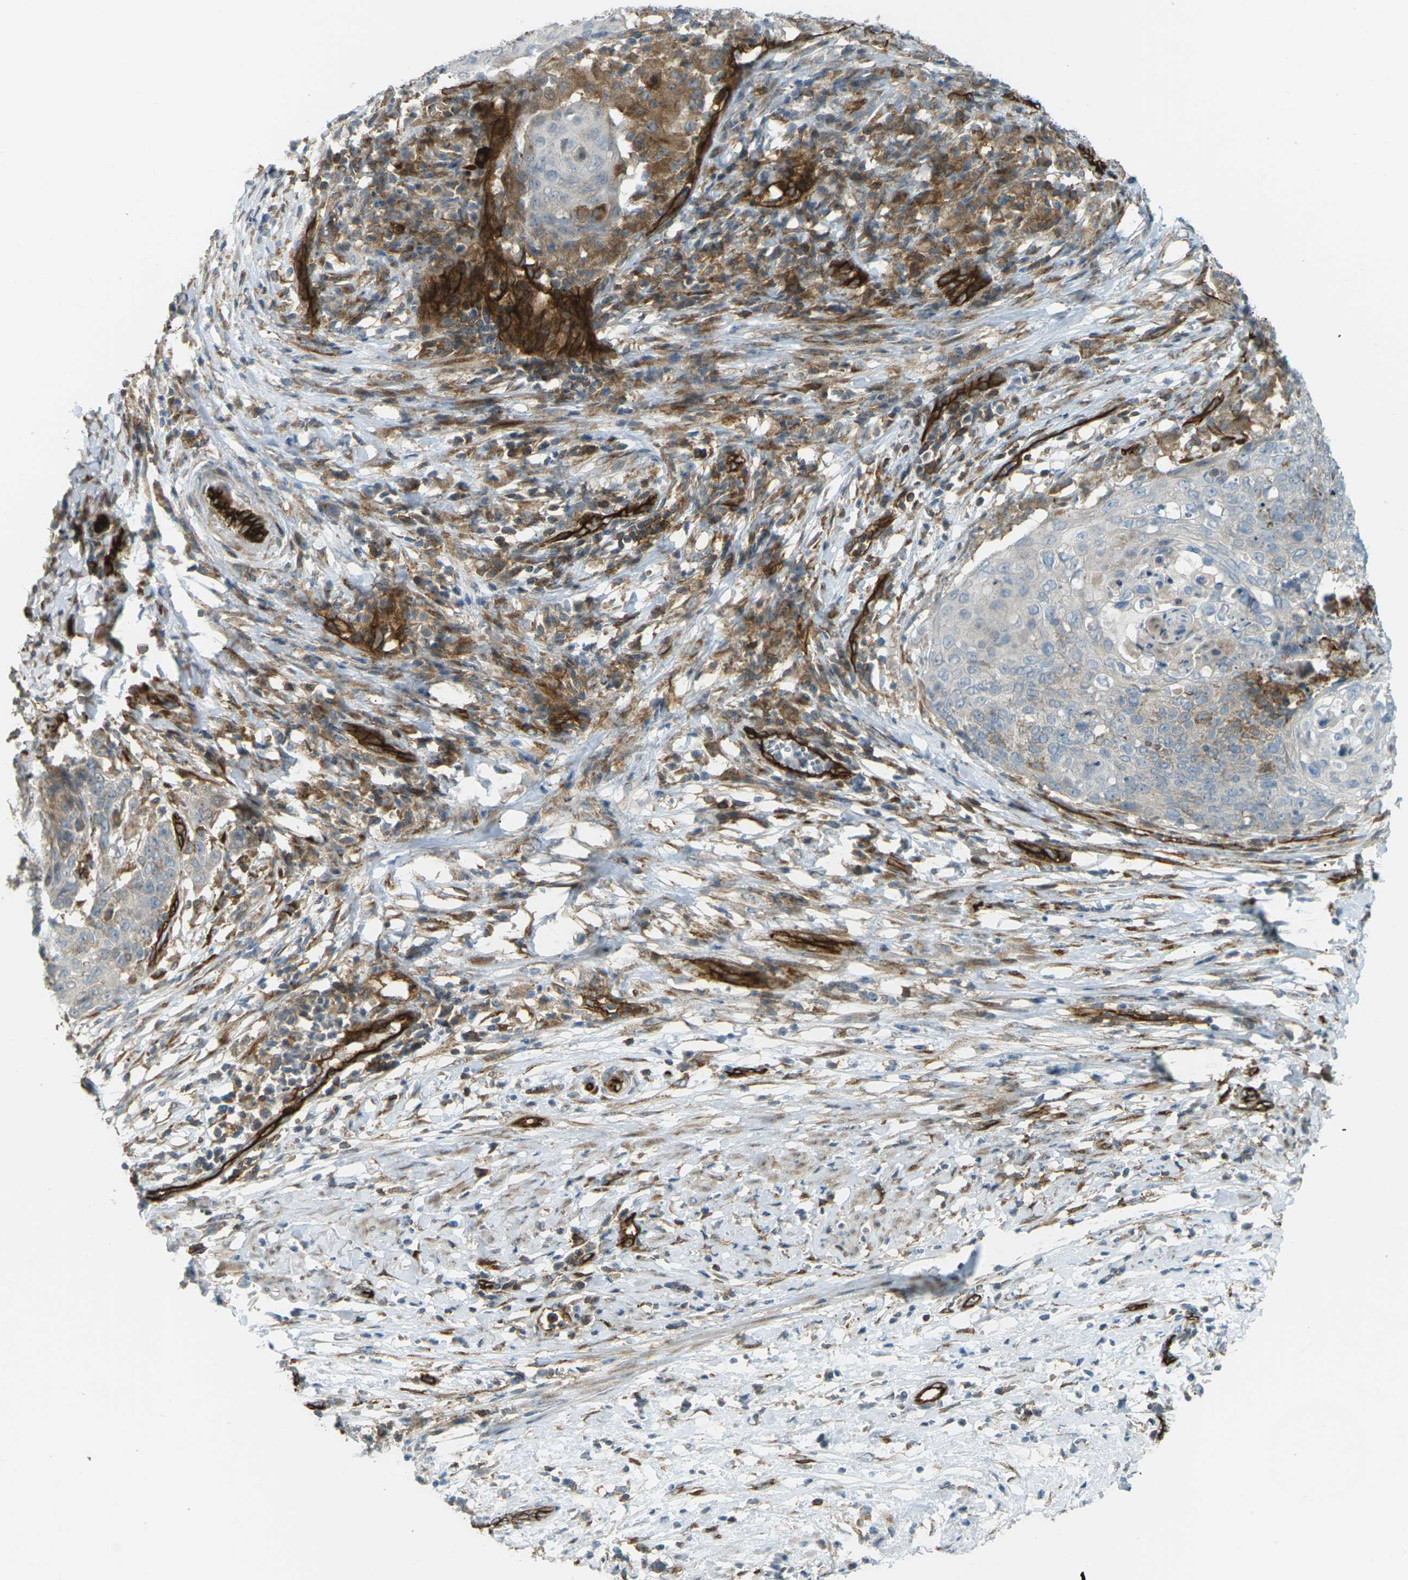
{"staining": {"intensity": "moderate", "quantity": "<25%", "location": "cytoplasmic/membranous"}, "tissue": "cervical cancer", "cell_type": "Tumor cells", "image_type": "cancer", "snomed": [{"axis": "morphology", "description": "Squamous cell carcinoma, NOS"}, {"axis": "topography", "description": "Cervix"}], "caption": "Cervical cancer (squamous cell carcinoma) stained with a brown dye shows moderate cytoplasmic/membranous positive expression in approximately <25% of tumor cells.", "gene": "S1PR1", "patient": {"sex": "female", "age": 39}}